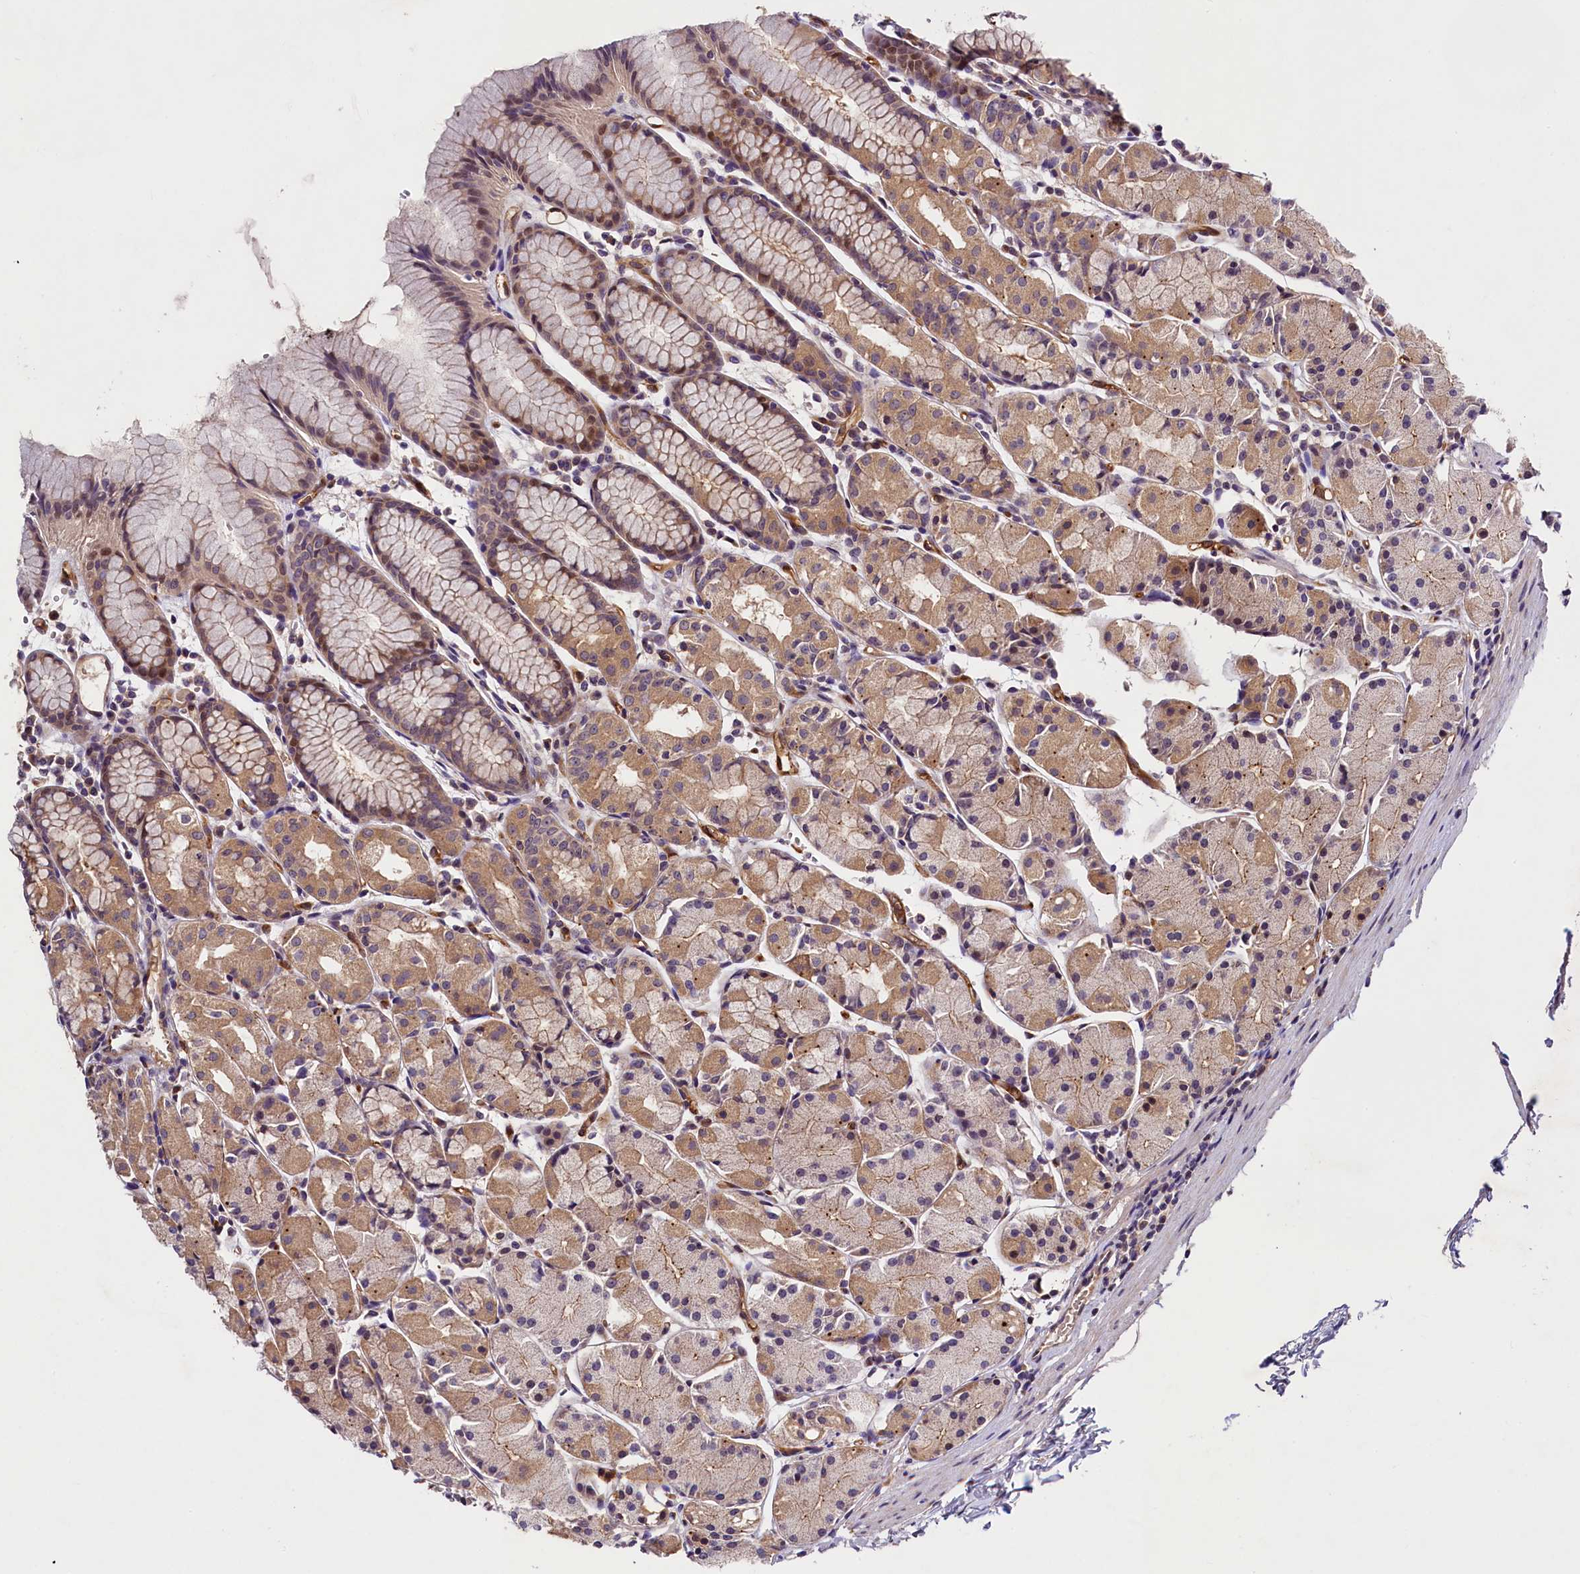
{"staining": {"intensity": "moderate", "quantity": ">75%", "location": "cytoplasmic/membranous"}, "tissue": "stomach", "cell_type": "Glandular cells", "image_type": "normal", "snomed": [{"axis": "morphology", "description": "Normal tissue, NOS"}, {"axis": "topography", "description": "Stomach, upper"}], "caption": "A high-resolution photomicrograph shows immunohistochemistry staining of unremarkable stomach, which shows moderate cytoplasmic/membranous positivity in approximately >75% of glandular cells. The staining was performed using DAB (3,3'-diaminobenzidine), with brown indicating positive protein expression. Nuclei are stained blue with hematoxylin.", "gene": "SNRK", "patient": {"sex": "male", "age": 47}}